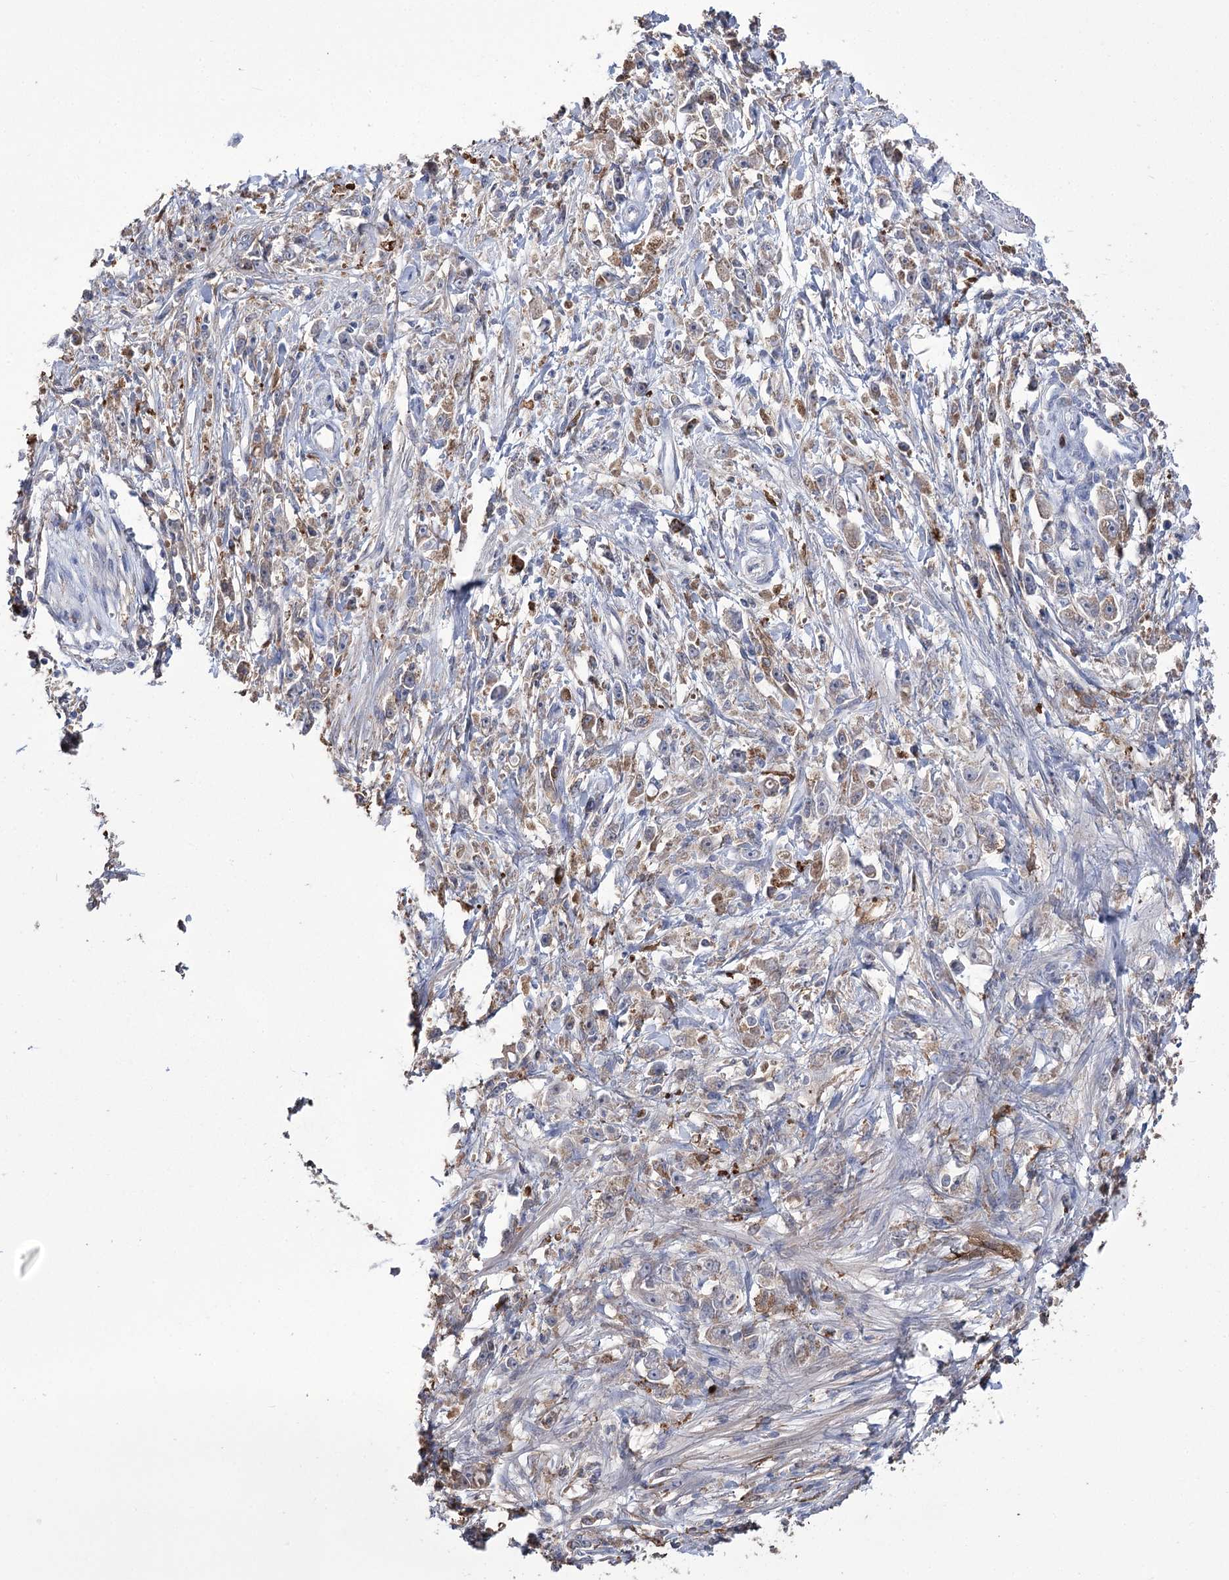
{"staining": {"intensity": "weak", "quantity": "25%-75%", "location": "cytoplasmic/membranous"}, "tissue": "stomach cancer", "cell_type": "Tumor cells", "image_type": "cancer", "snomed": [{"axis": "morphology", "description": "Adenocarcinoma, NOS"}, {"axis": "topography", "description": "Stomach"}], "caption": "Weak cytoplasmic/membranous staining for a protein is identified in approximately 25%-75% of tumor cells of stomach adenocarcinoma using IHC.", "gene": "ZNF622", "patient": {"sex": "female", "age": 59}}